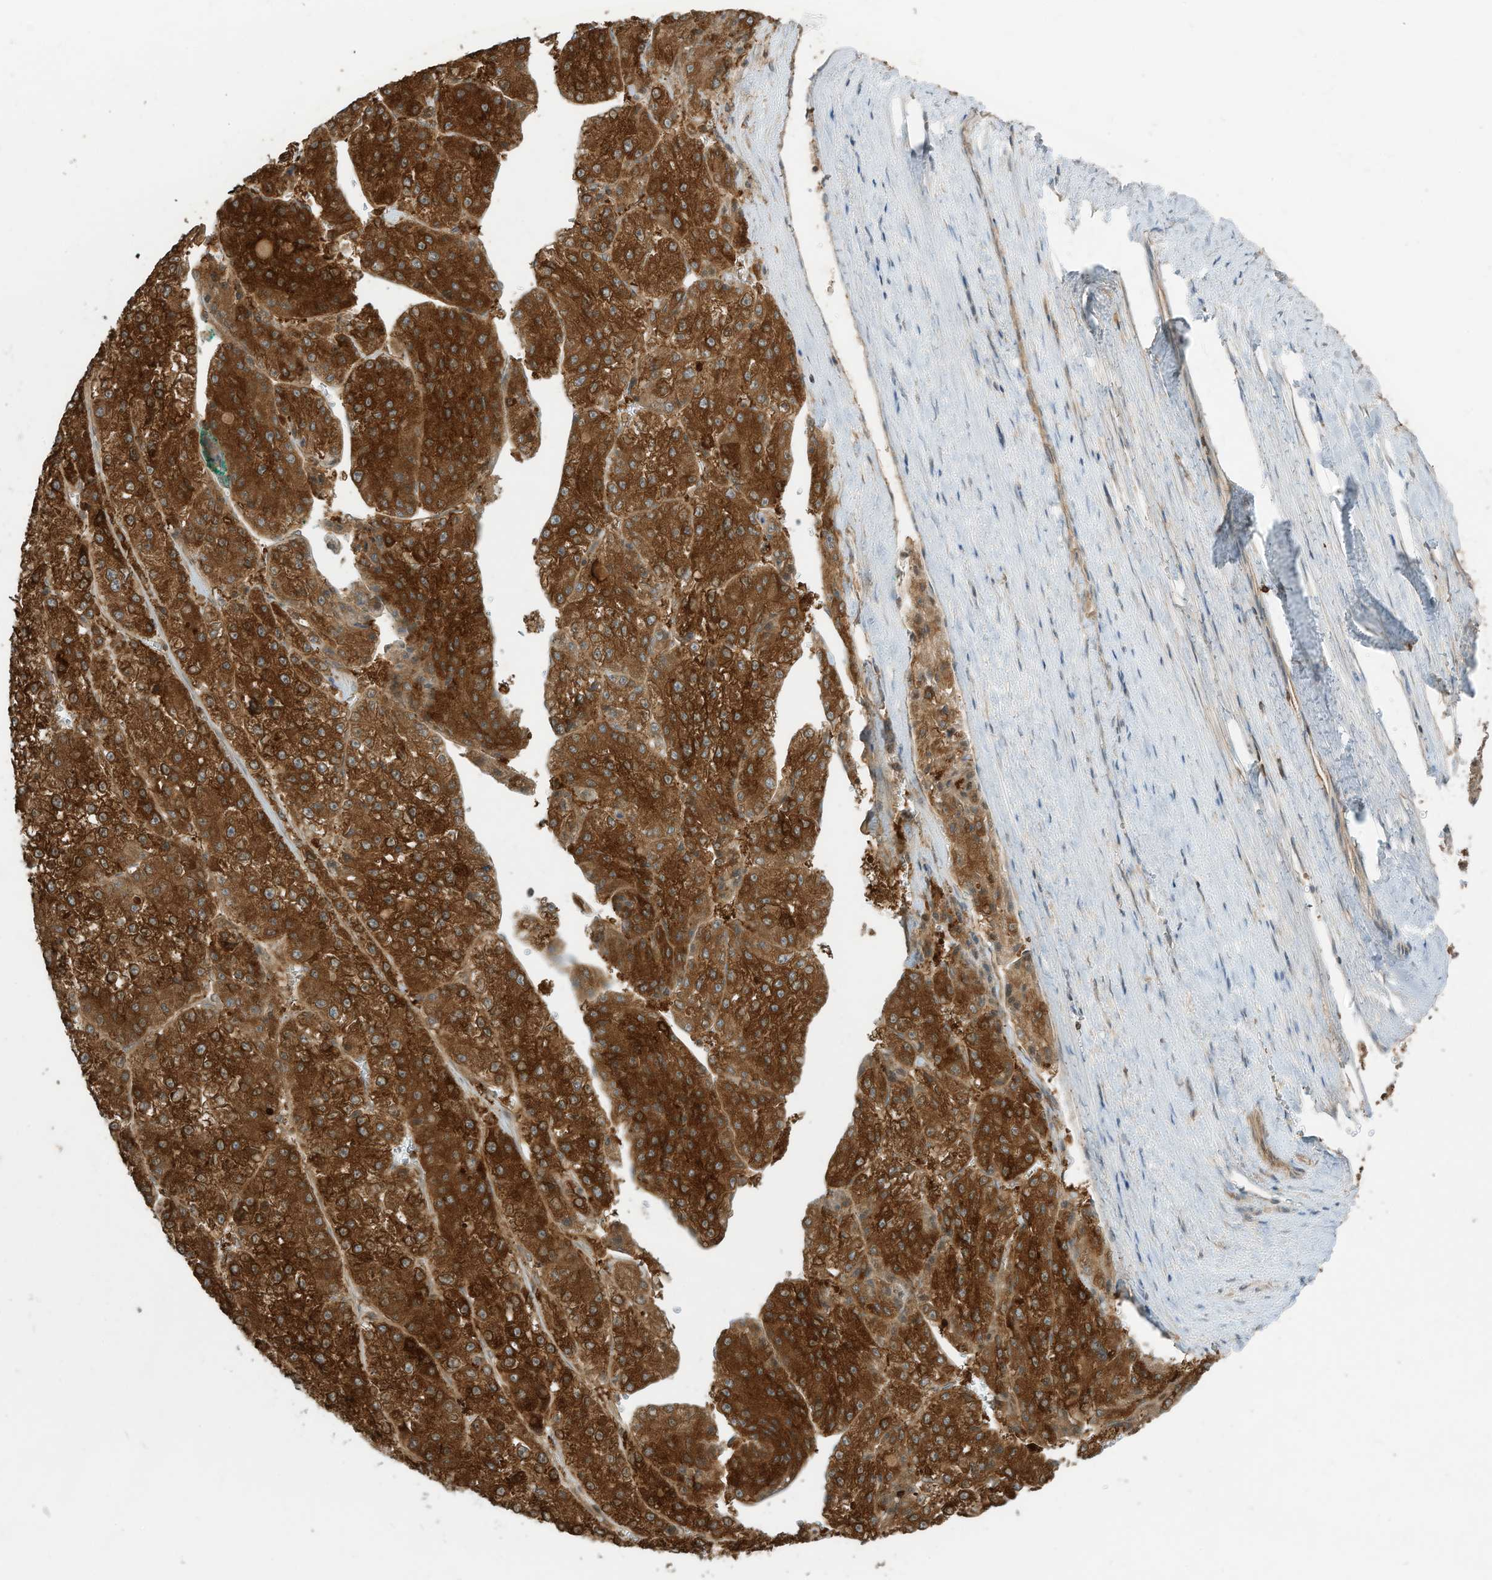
{"staining": {"intensity": "strong", "quantity": ">75%", "location": "cytoplasmic/membranous"}, "tissue": "liver cancer", "cell_type": "Tumor cells", "image_type": "cancer", "snomed": [{"axis": "morphology", "description": "Carcinoma, Hepatocellular, NOS"}, {"axis": "topography", "description": "Liver"}], "caption": "An image of human liver cancer (hepatocellular carcinoma) stained for a protein demonstrates strong cytoplasmic/membranous brown staining in tumor cells.", "gene": "SLC25A12", "patient": {"sex": "female", "age": 73}}